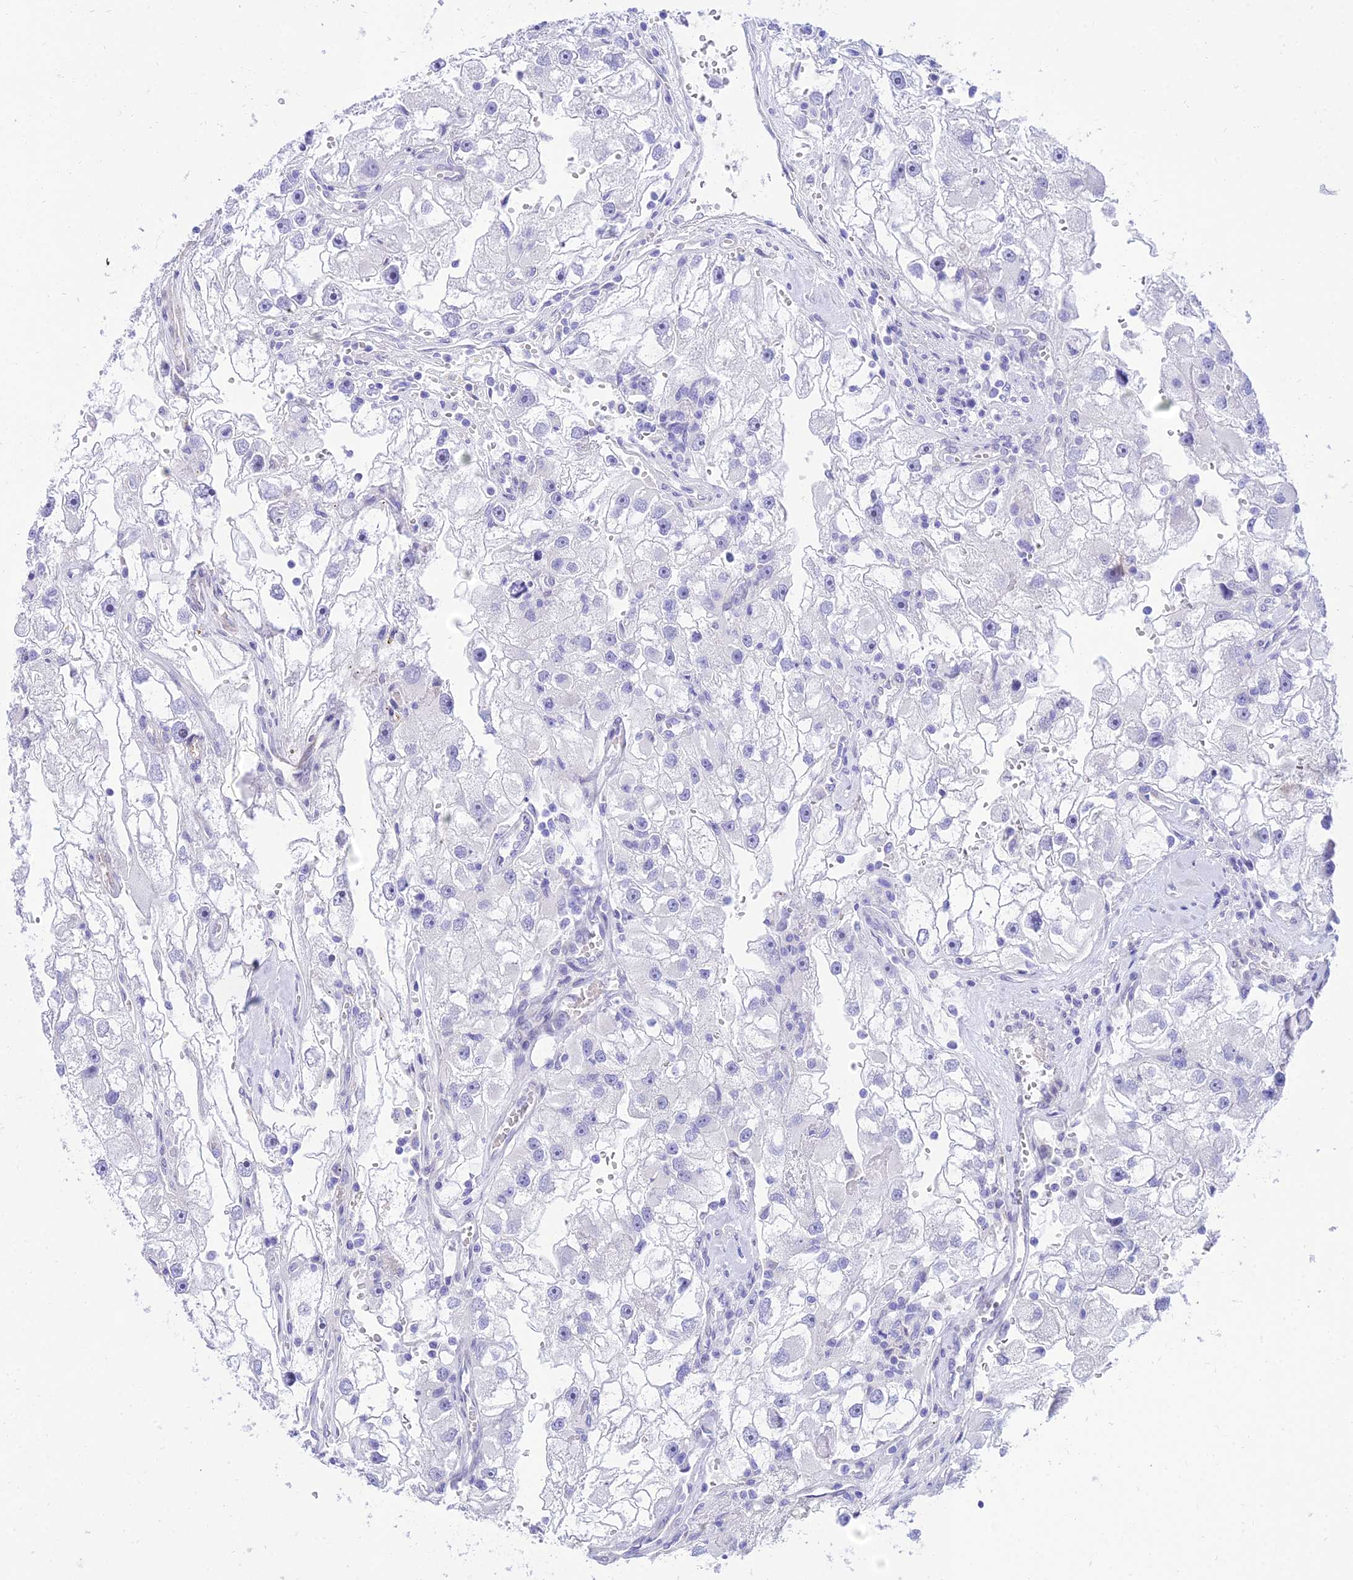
{"staining": {"intensity": "negative", "quantity": "none", "location": "none"}, "tissue": "renal cancer", "cell_type": "Tumor cells", "image_type": "cancer", "snomed": [{"axis": "morphology", "description": "Adenocarcinoma, NOS"}, {"axis": "topography", "description": "Kidney"}], "caption": "IHC image of neoplastic tissue: human adenocarcinoma (renal) stained with DAB (3,3'-diaminobenzidine) reveals no significant protein expression in tumor cells.", "gene": "TAC3", "patient": {"sex": "male", "age": 63}}